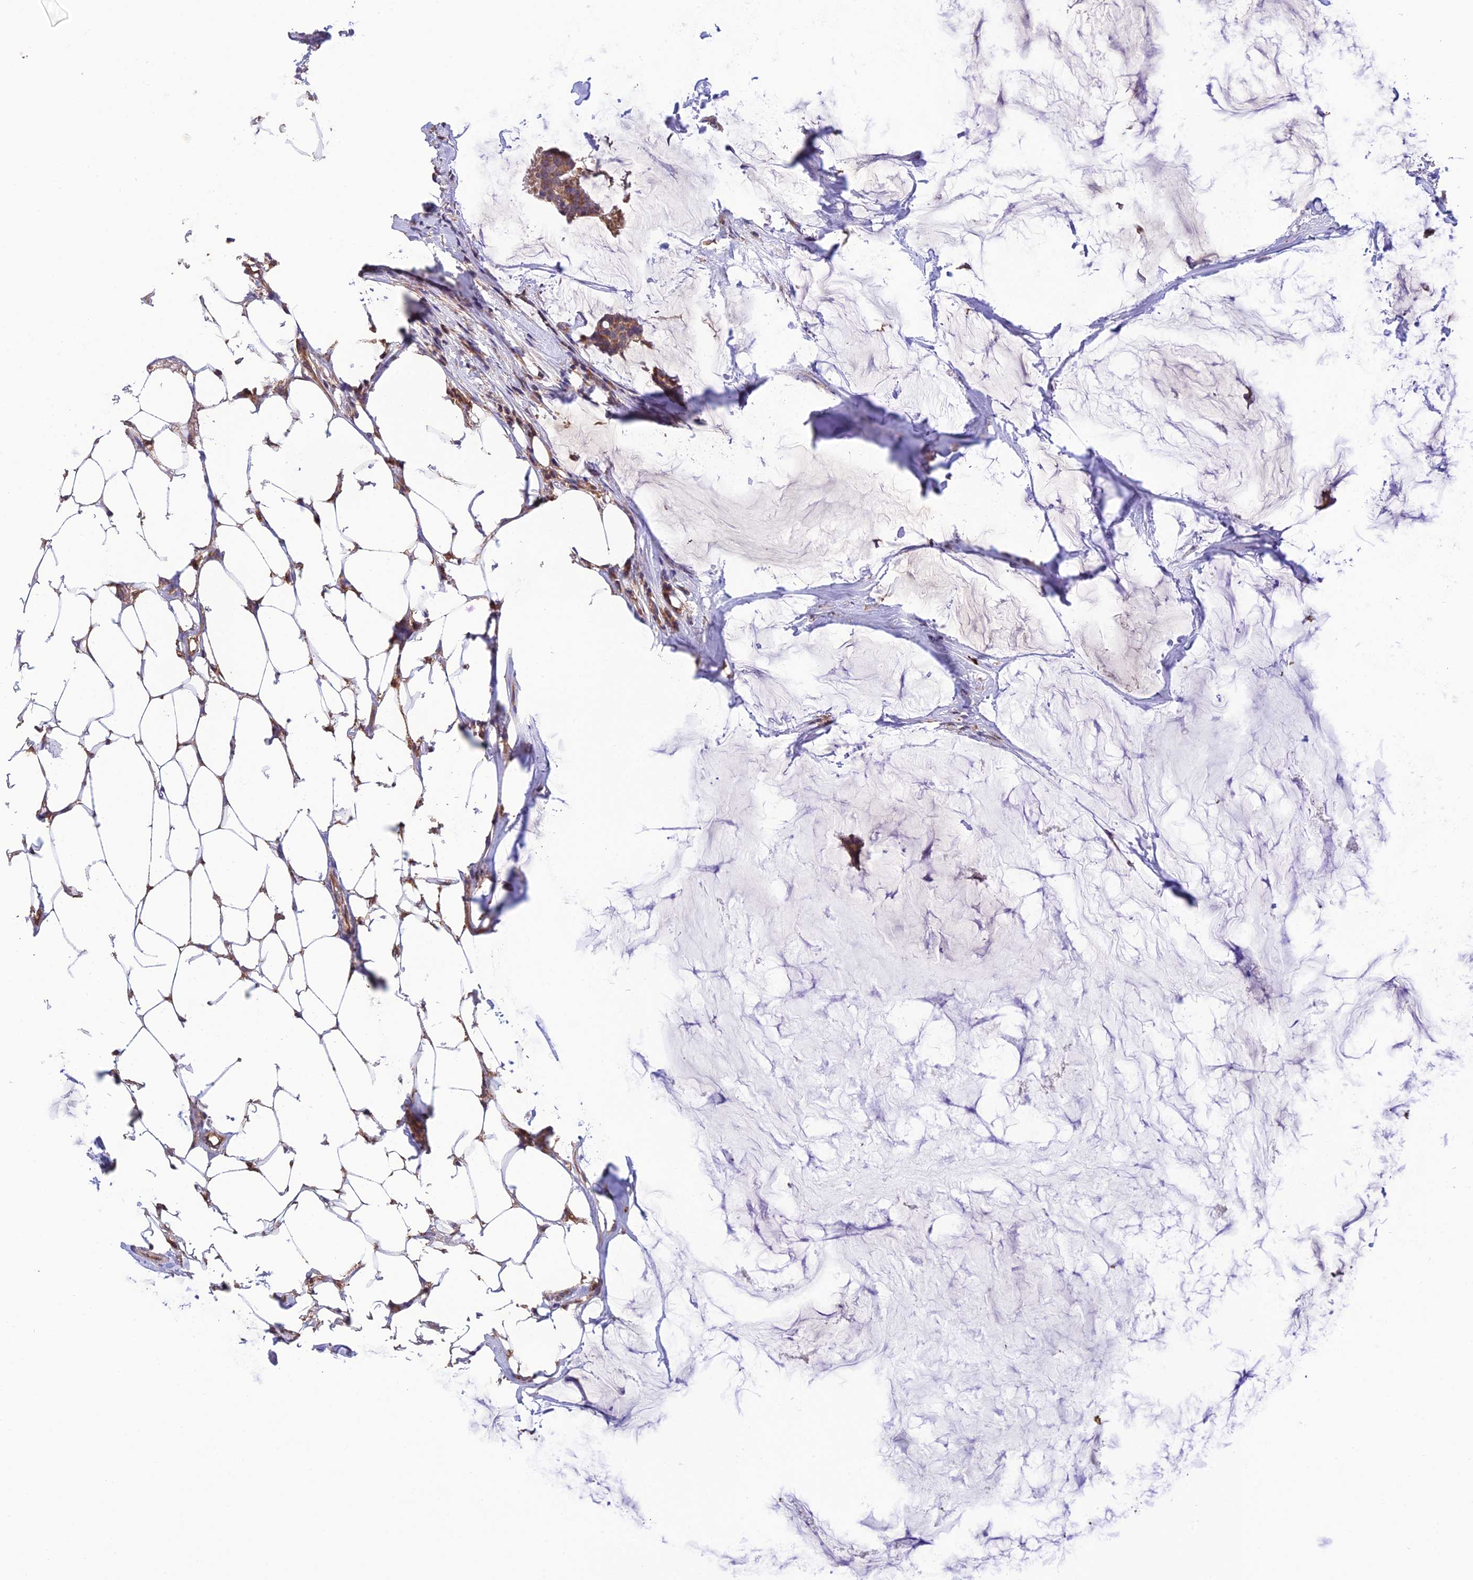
{"staining": {"intensity": "moderate", "quantity": ">75%", "location": "cytoplasmic/membranous"}, "tissue": "breast cancer", "cell_type": "Tumor cells", "image_type": "cancer", "snomed": [{"axis": "morphology", "description": "Duct carcinoma"}, {"axis": "topography", "description": "Breast"}], "caption": "This is a histology image of IHC staining of intraductal carcinoma (breast), which shows moderate expression in the cytoplasmic/membranous of tumor cells.", "gene": "MIOS", "patient": {"sex": "female", "age": 93}}